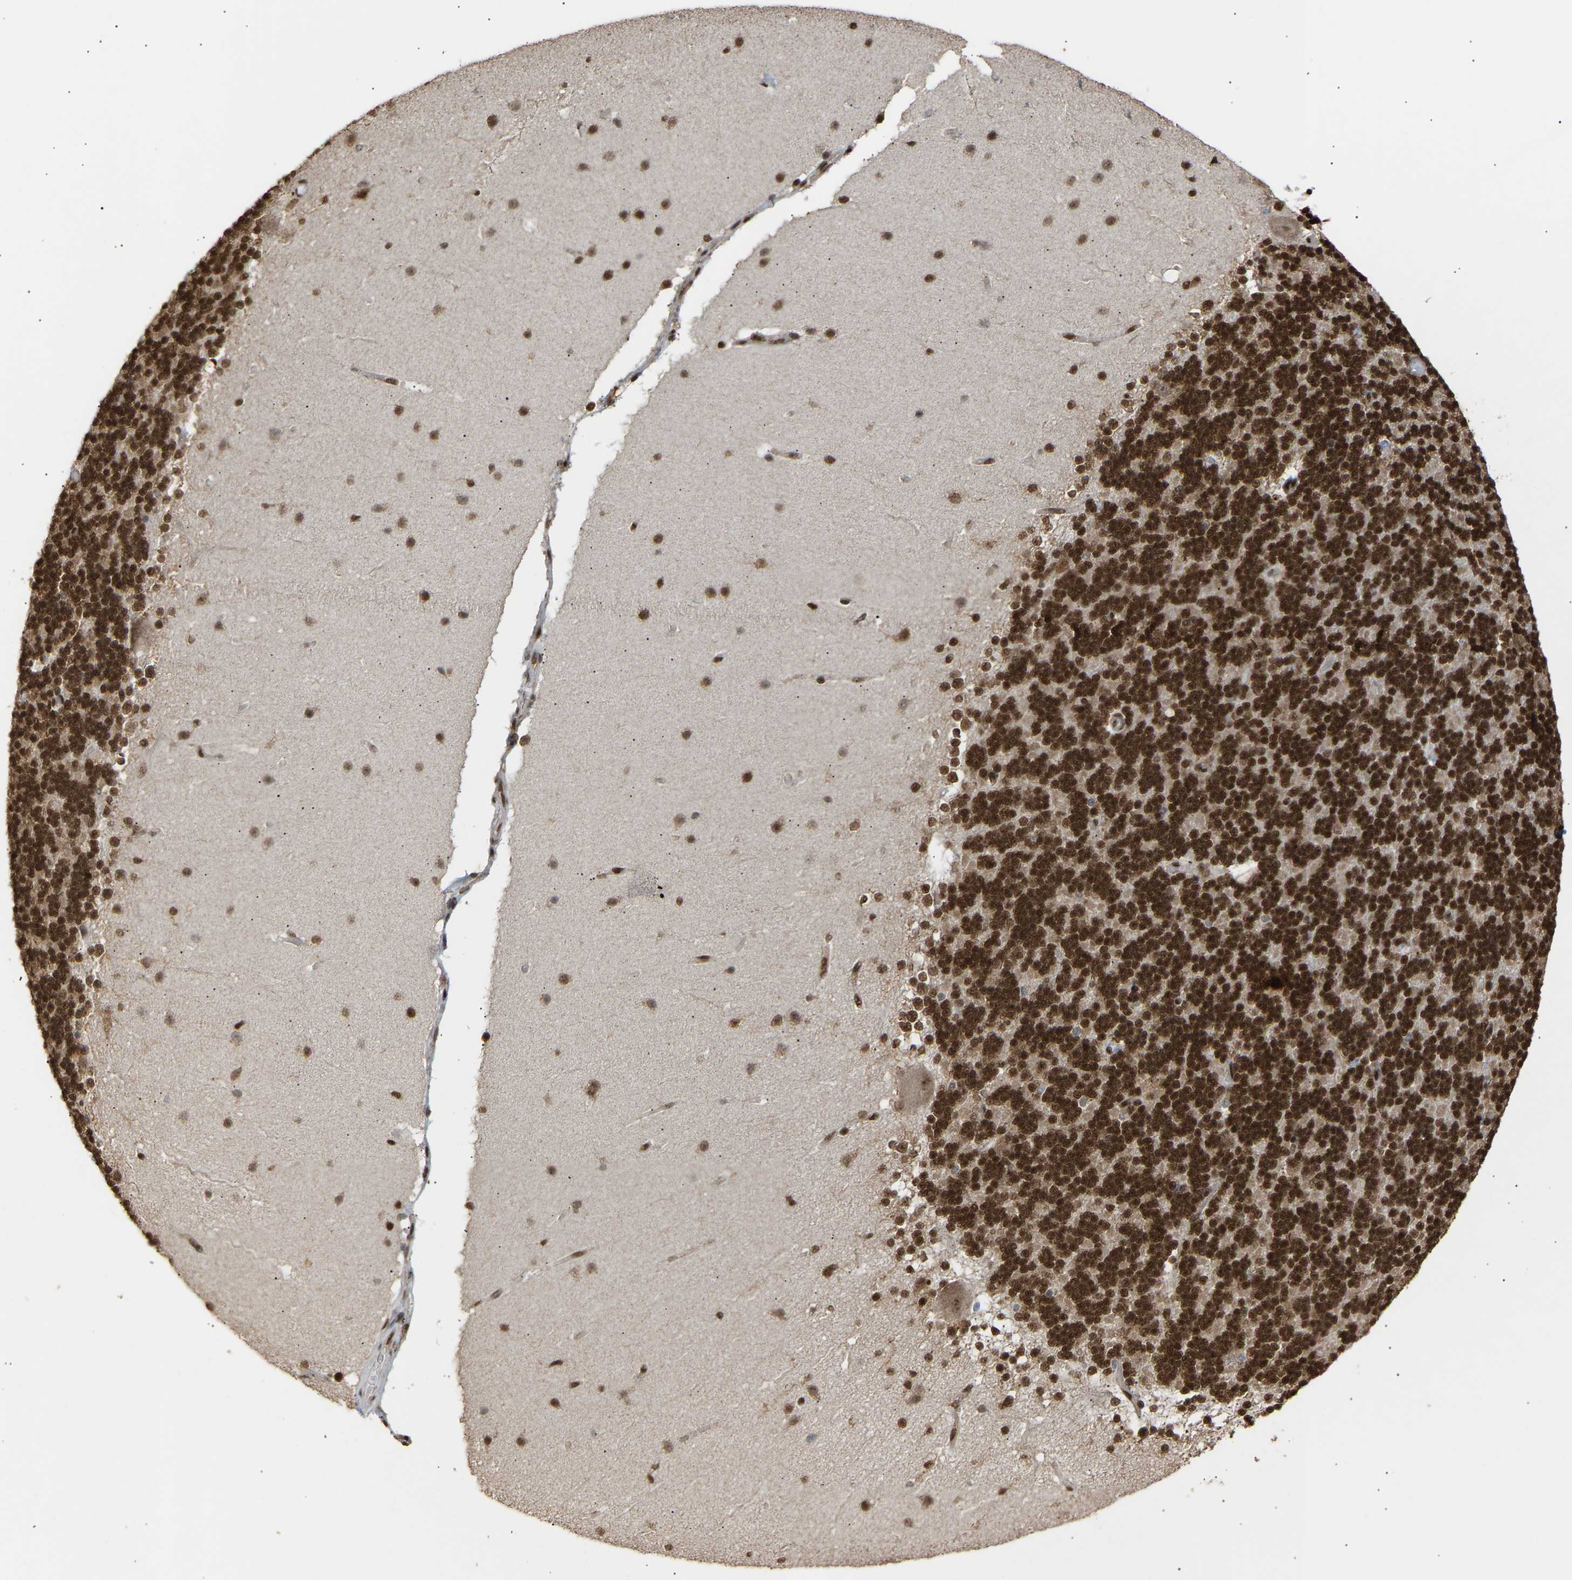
{"staining": {"intensity": "strong", "quantity": ">75%", "location": "nuclear"}, "tissue": "cerebellum", "cell_type": "Cells in granular layer", "image_type": "normal", "snomed": [{"axis": "morphology", "description": "Normal tissue, NOS"}, {"axis": "topography", "description": "Cerebellum"}], "caption": "A brown stain highlights strong nuclear staining of a protein in cells in granular layer of normal cerebellum.", "gene": "ALYREF", "patient": {"sex": "female", "age": 19}}